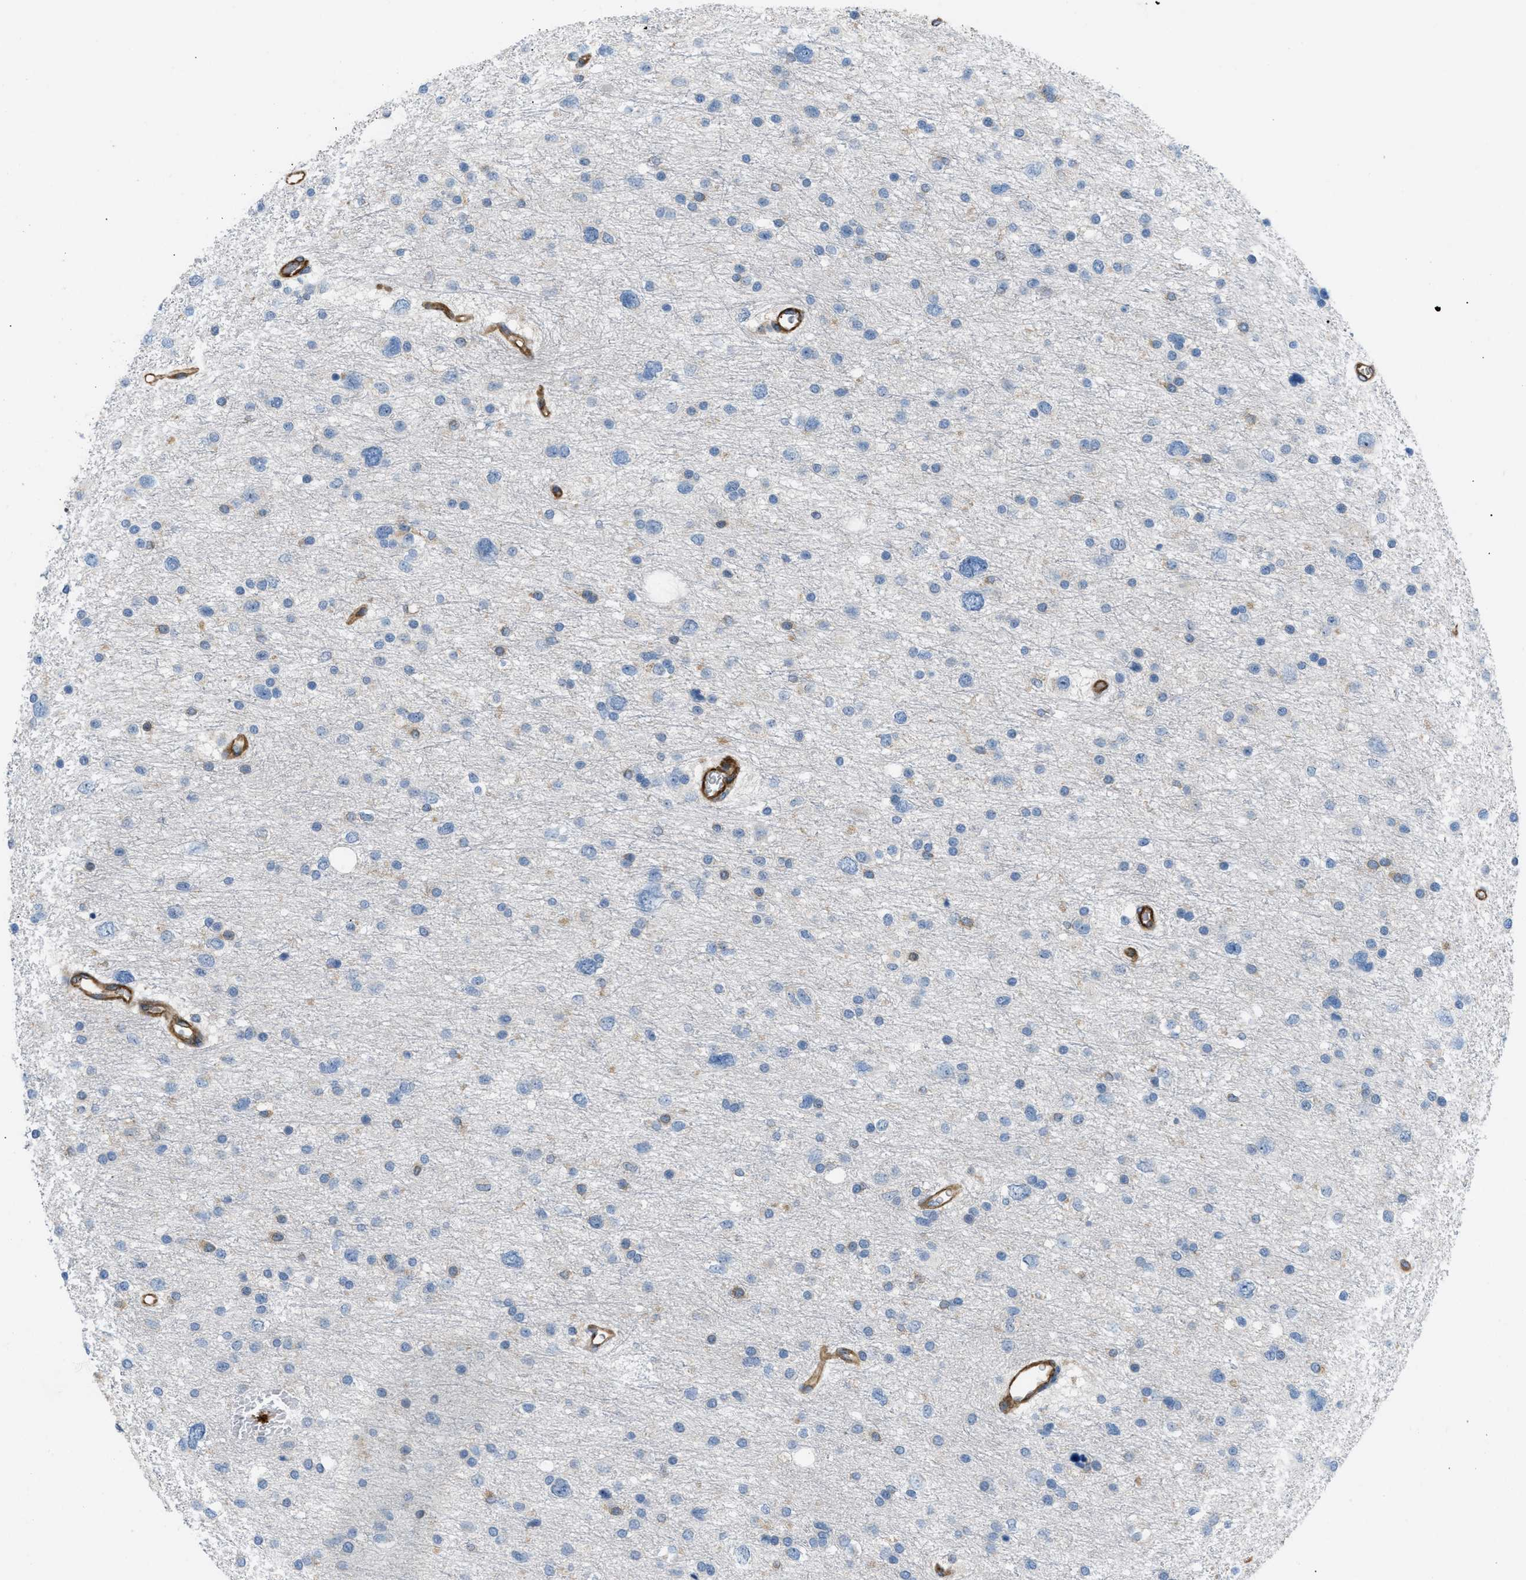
{"staining": {"intensity": "negative", "quantity": "none", "location": "none"}, "tissue": "glioma", "cell_type": "Tumor cells", "image_type": "cancer", "snomed": [{"axis": "morphology", "description": "Glioma, malignant, Low grade"}, {"axis": "topography", "description": "Brain"}], "caption": "Immunohistochemistry photomicrograph of malignant low-grade glioma stained for a protein (brown), which reveals no positivity in tumor cells. (Brightfield microscopy of DAB (3,3'-diaminobenzidine) immunohistochemistry (IHC) at high magnification).", "gene": "ATP2A3", "patient": {"sex": "female", "age": 37}}